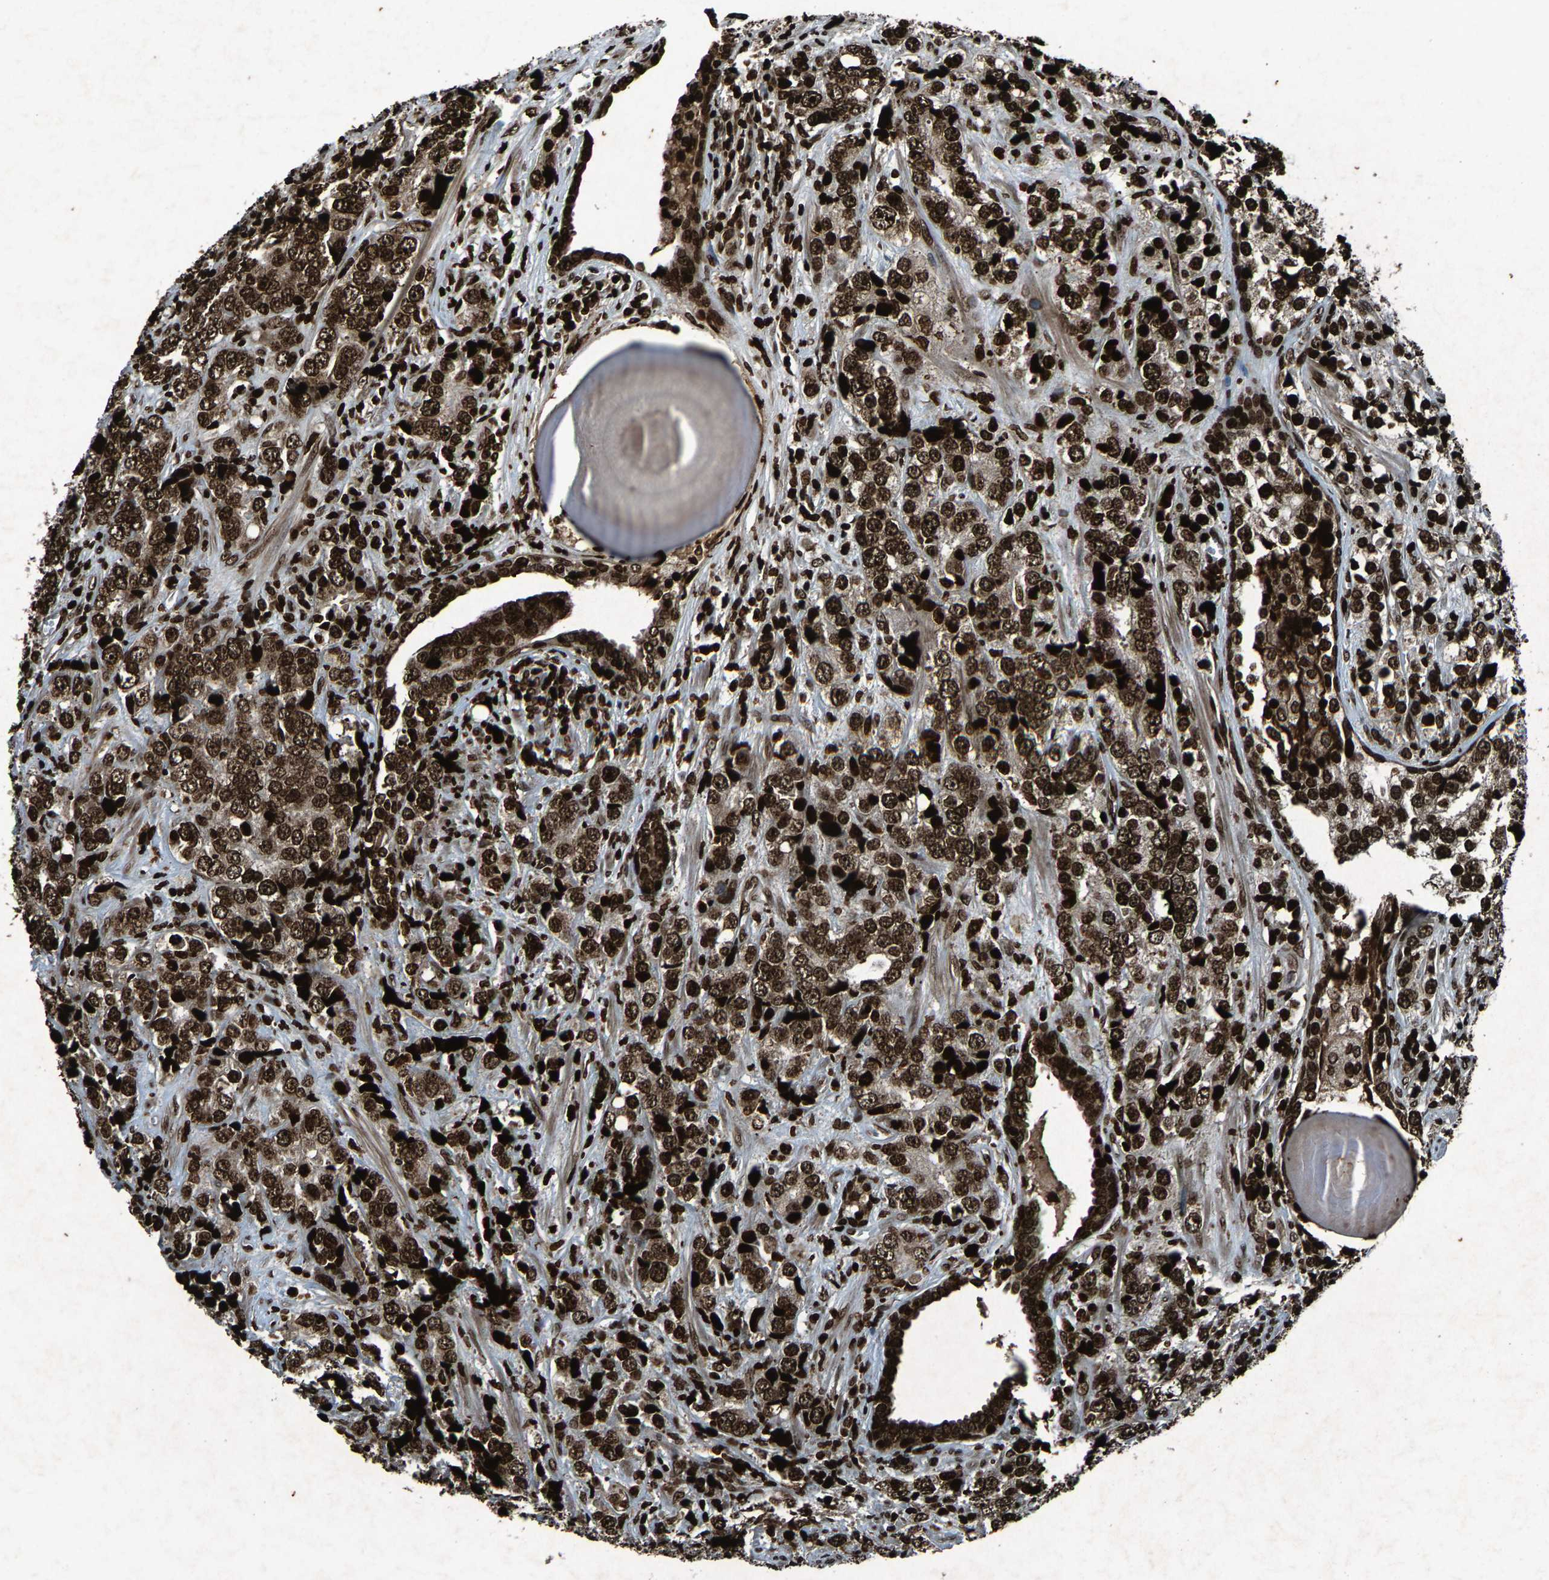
{"staining": {"intensity": "strong", "quantity": ">75%", "location": "cytoplasmic/membranous,nuclear"}, "tissue": "prostate cancer", "cell_type": "Tumor cells", "image_type": "cancer", "snomed": [{"axis": "morphology", "description": "Adenocarcinoma, High grade"}, {"axis": "topography", "description": "Prostate"}], "caption": "A high-resolution image shows immunohistochemistry staining of high-grade adenocarcinoma (prostate), which displays strong cytoplasmic/membranous and nuclear staining in about >75% of tumor cells.", "gene": "H4C1", "patient": {"sex": "male", "age": 71}}